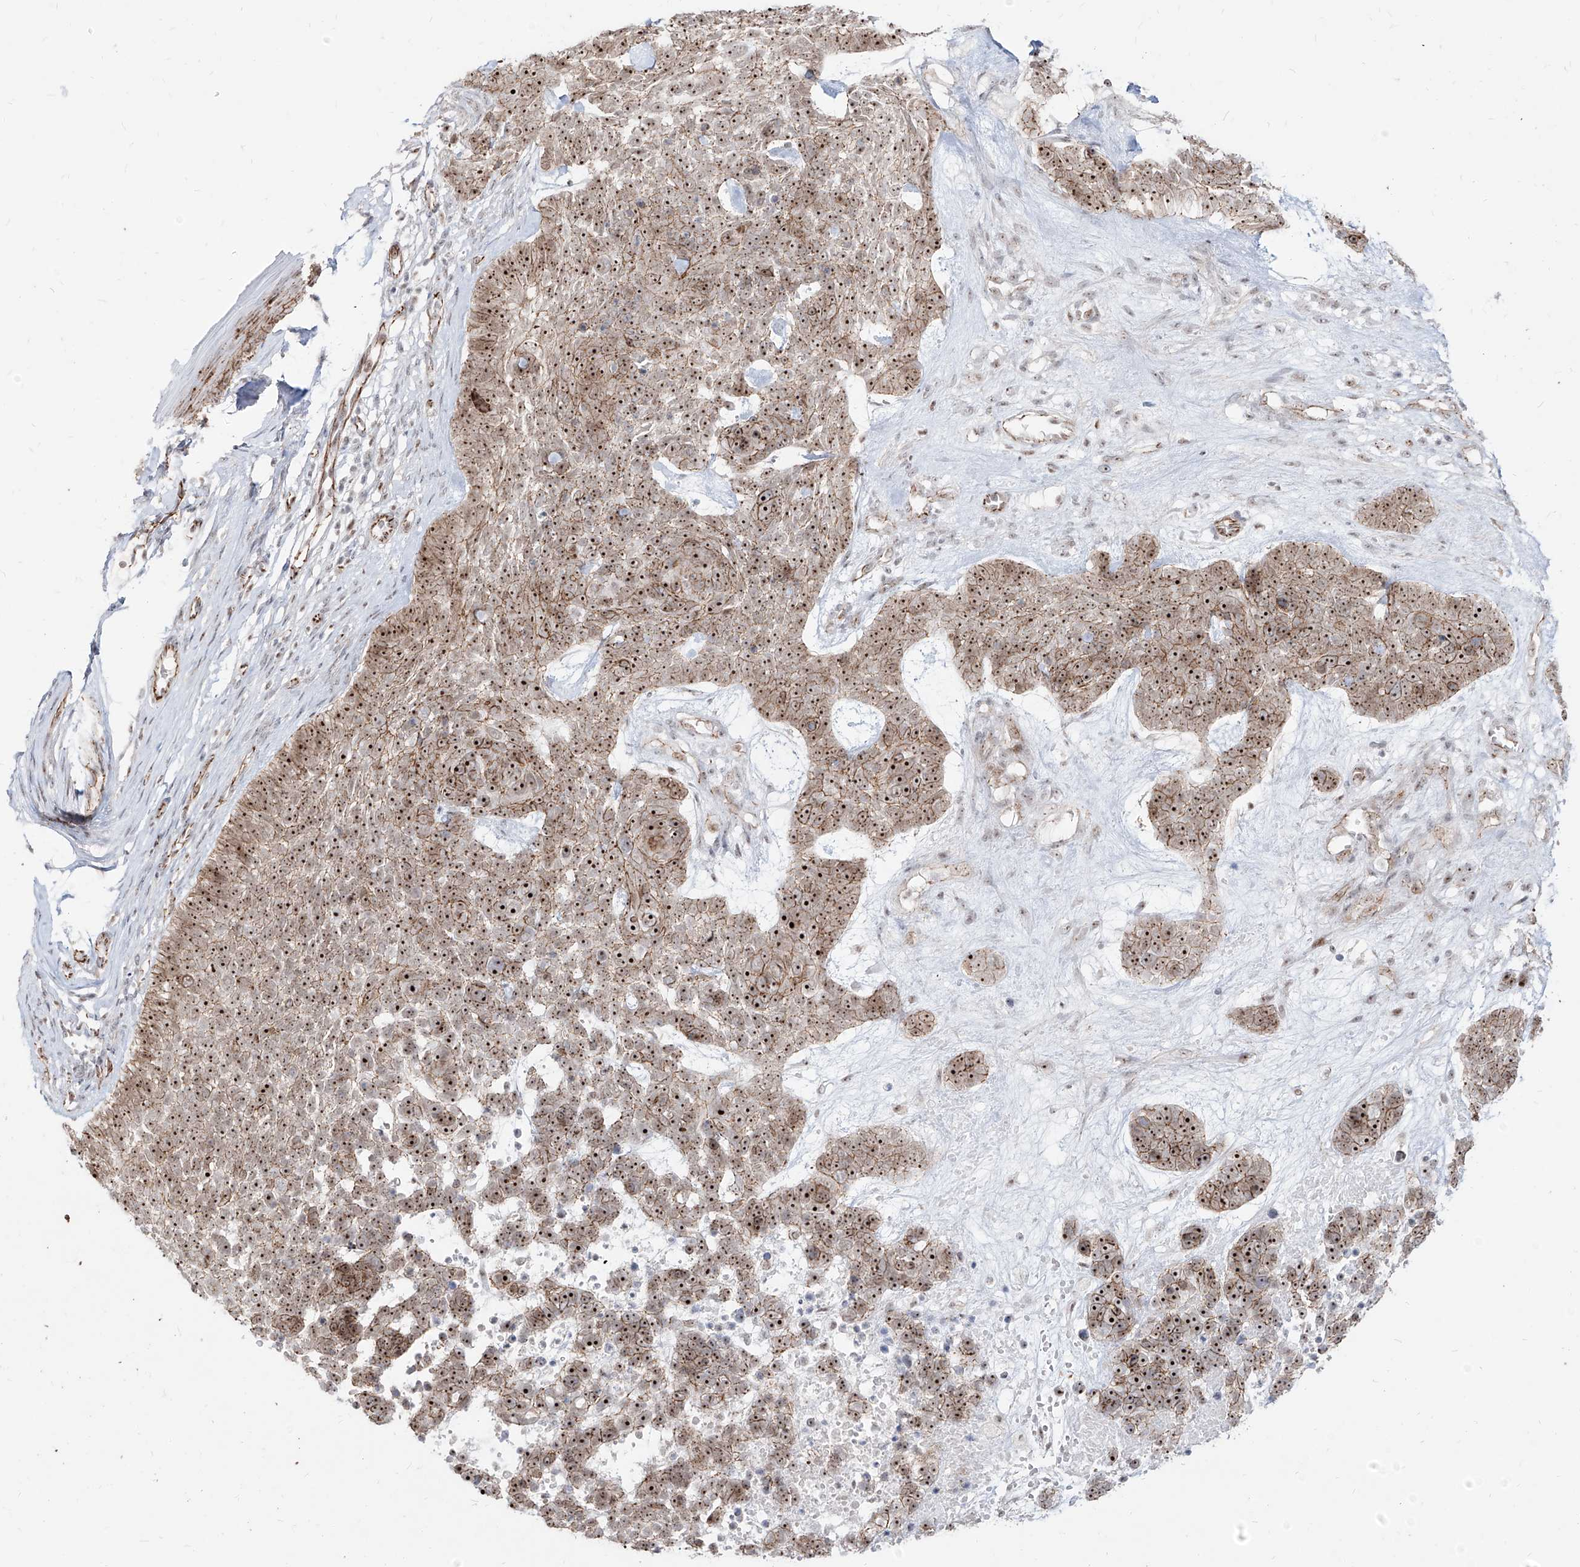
{"staining": {"intensity": "strong", "quantity": ">75%", "location": "nuclear"}, "tissue": "skin cancer", "cell_type": "Tumor cells", "image_type": "cancer", "snomed": [{"axis": "morphology", "description": "Basal cell carcinoma"}, {"axis": "topography", "description": "Skin"}], "caption": "Strong nuclear protein expression is present in about >75% of tumor cells in skin cancer (basal cell carcinoma).", "gene": "ZNF710", "patient": {"sex": "female", "age": 81}}